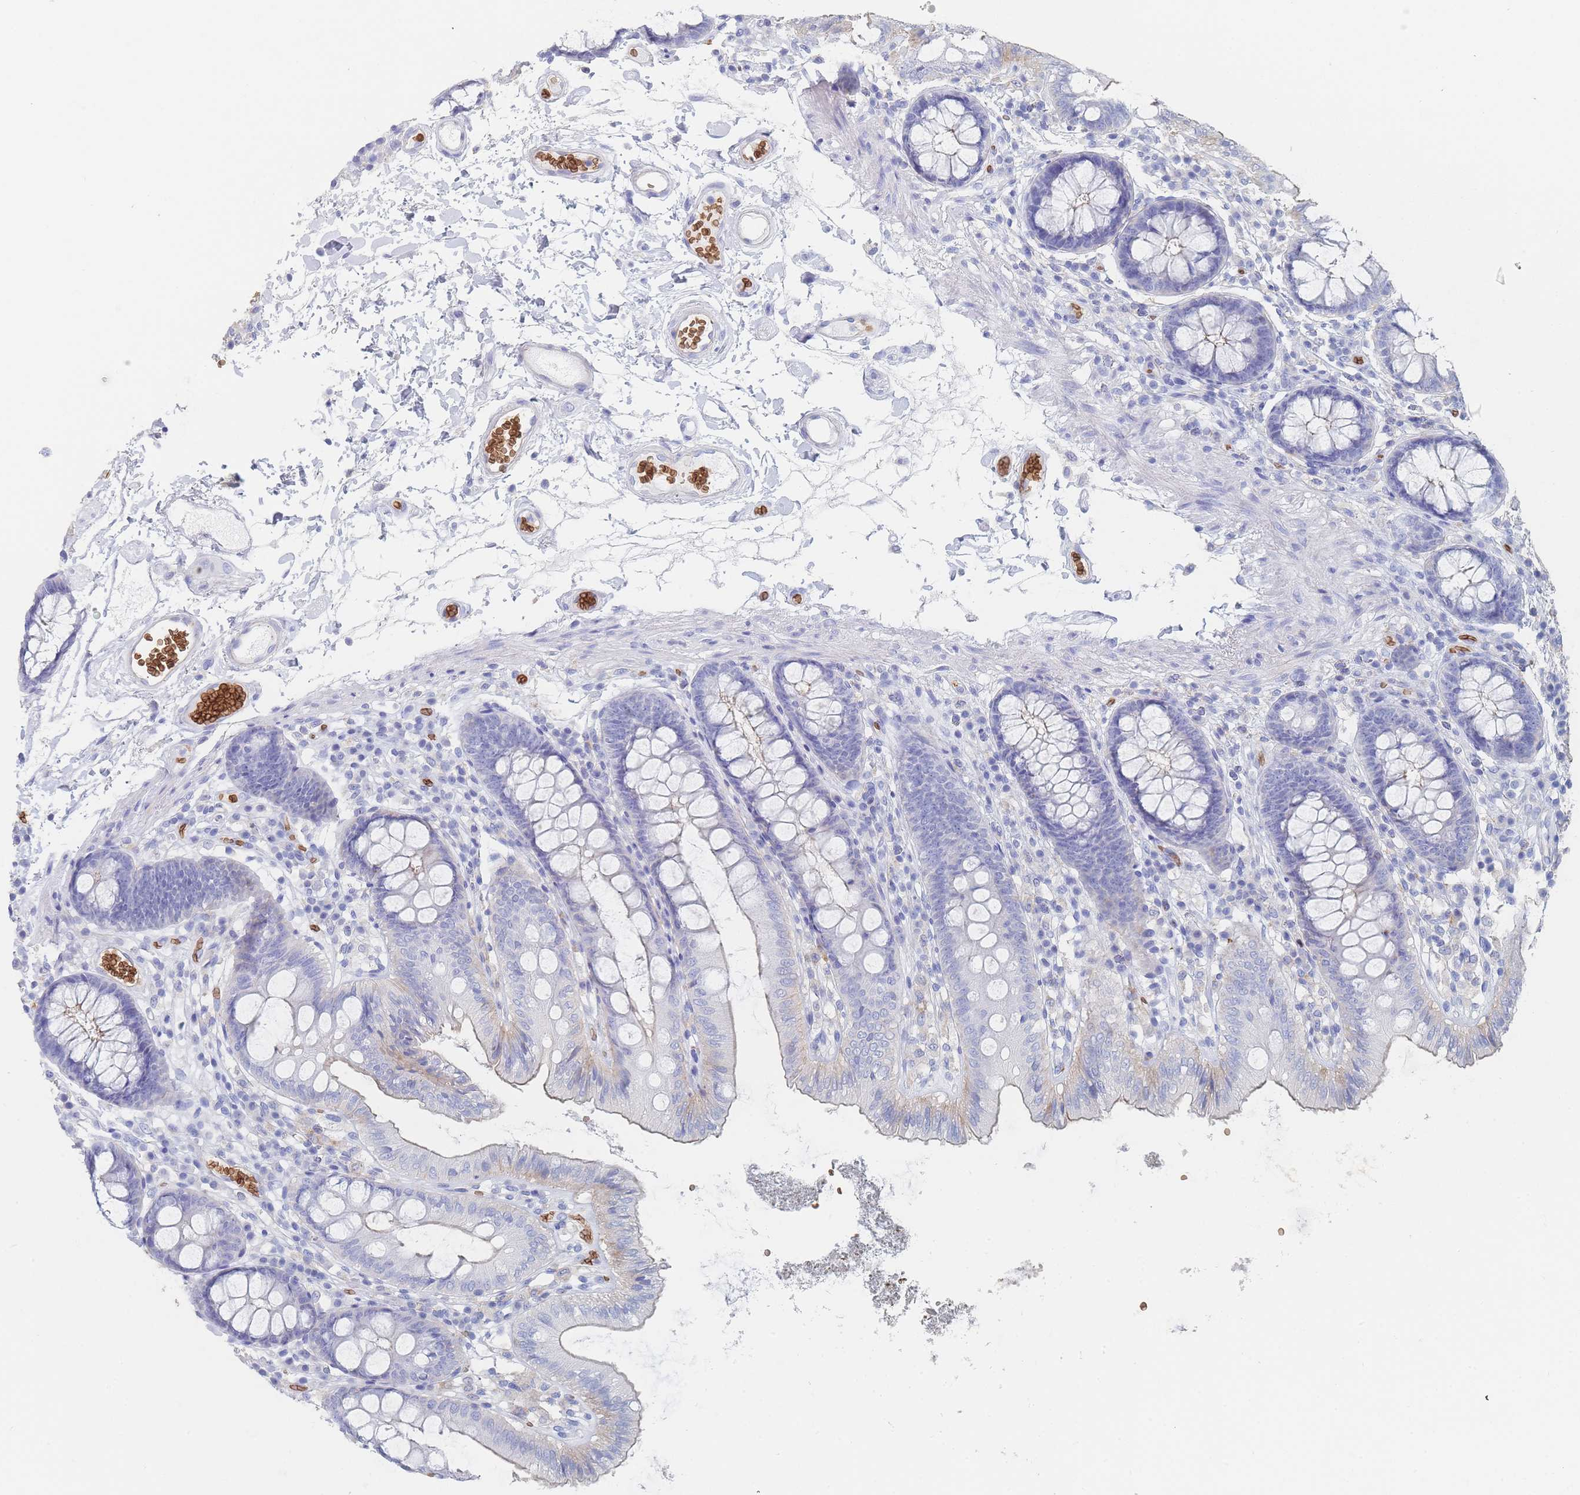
{"staining": {"intensity": "negative", "quantity": "none", "location": "none"}, "tissue": "colon", "cell_type": "Endothelial cells", "image_type": "normal", "snomed": [{"axis": "morphology", "description": "Normal tissue, NOS"}, {"axis": "topography", "description": "Colon"}], "caption": "Immunohistochemistry (IHC) photomicrograph of normal colon: human colon stained with DAB displays no significant protein staining in endothelial cells.", "gene": "SLC2A1", "patient": {"sex": "male", "age": 84}}